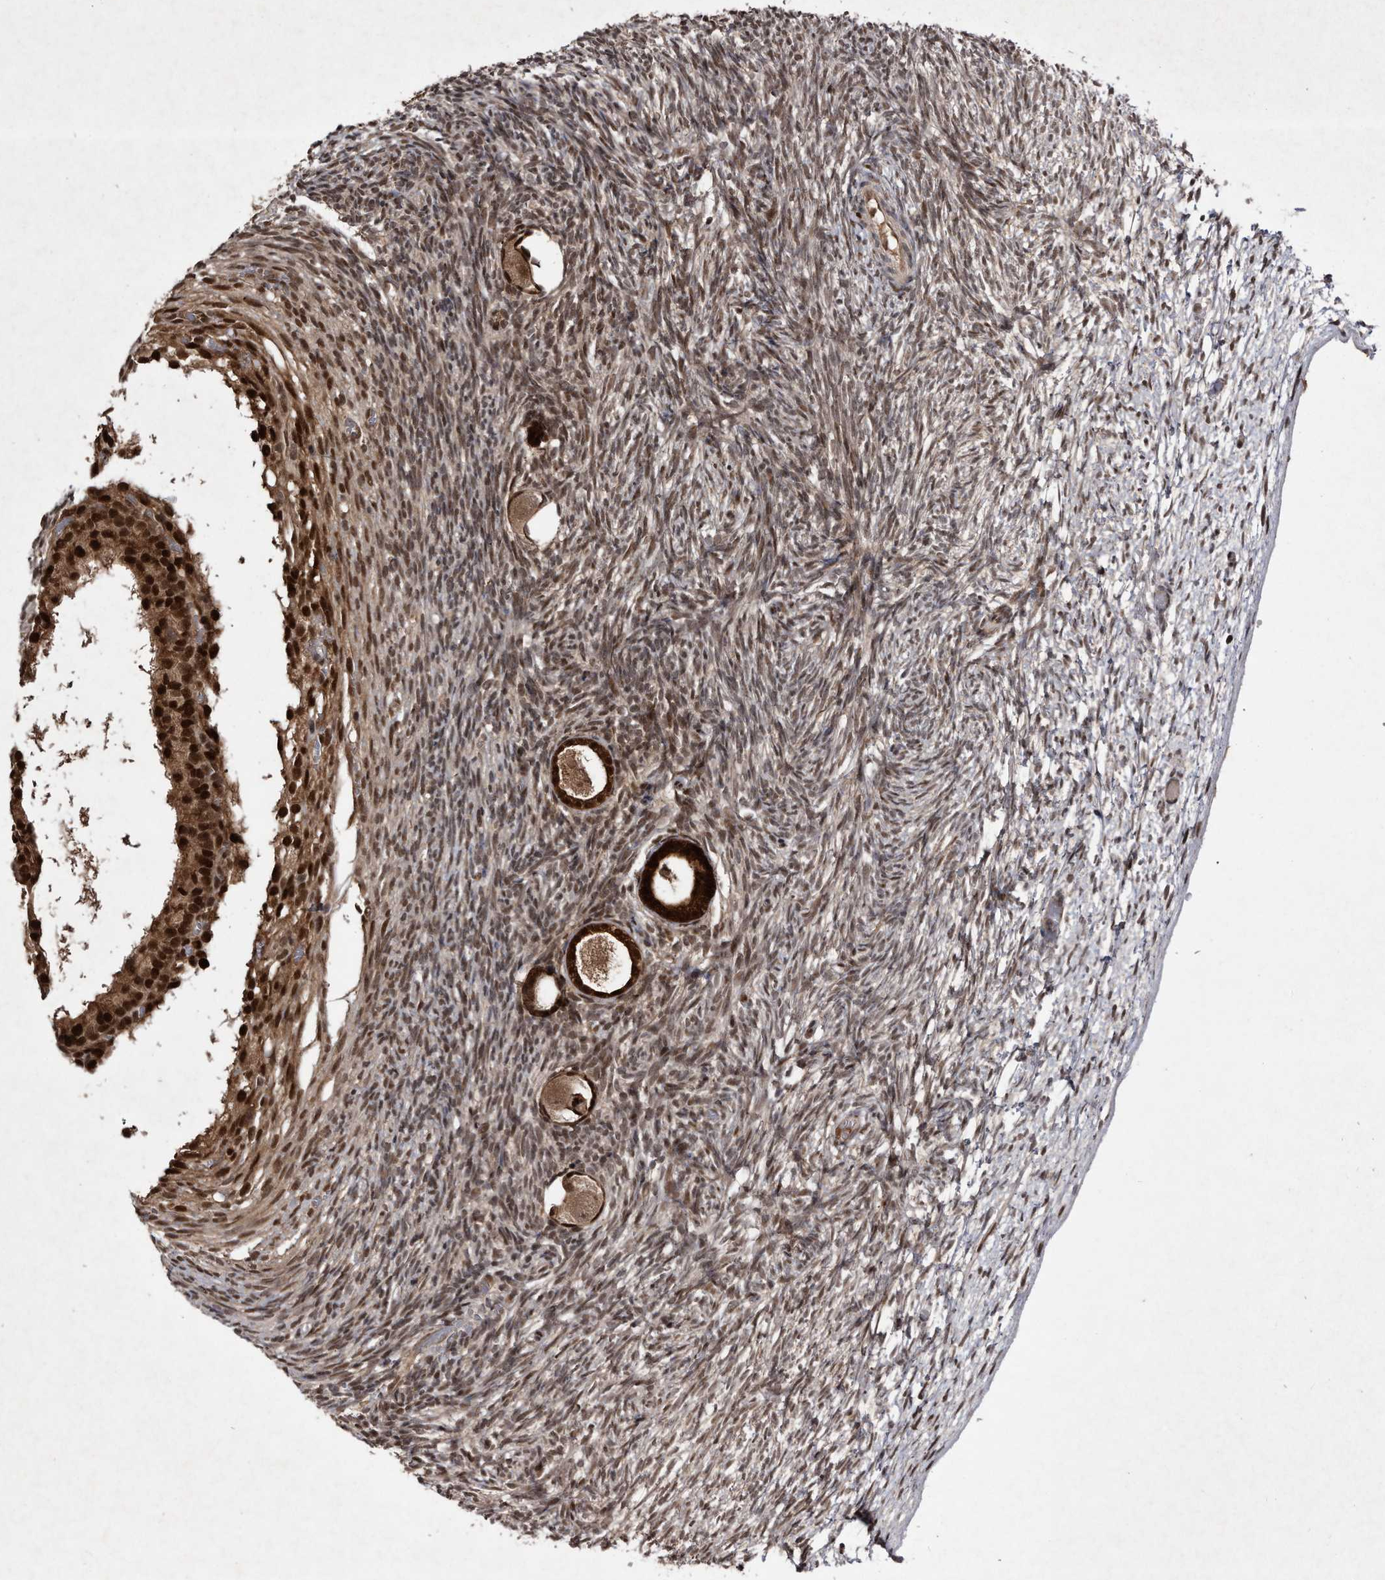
{"staining": {"intensity": "strong", "quantity": ">75%", "location": "cytoplasmic/membranous,nuclear"}, "tissue": "ovary", "cell_type": "Follicle cells", "image_type": "normal", "snomed": [{"axis": "morphology", "description": "Normal tissue, NOS"}, {"axis": "topography", "description": "Ovary"}], "caption": "Immunohistochemistry (IHC) of benign ovary shows high levels of strong cytoplasmic/membranous,nuclear expression in approximately >75% of follicle cells. (Stains: DAB in brown, nuclei in blue, Microscopy: brightfield microscopy at high magnification).", "gene": "RAD23B", "patient": {"sex": "female", "age": 34}}